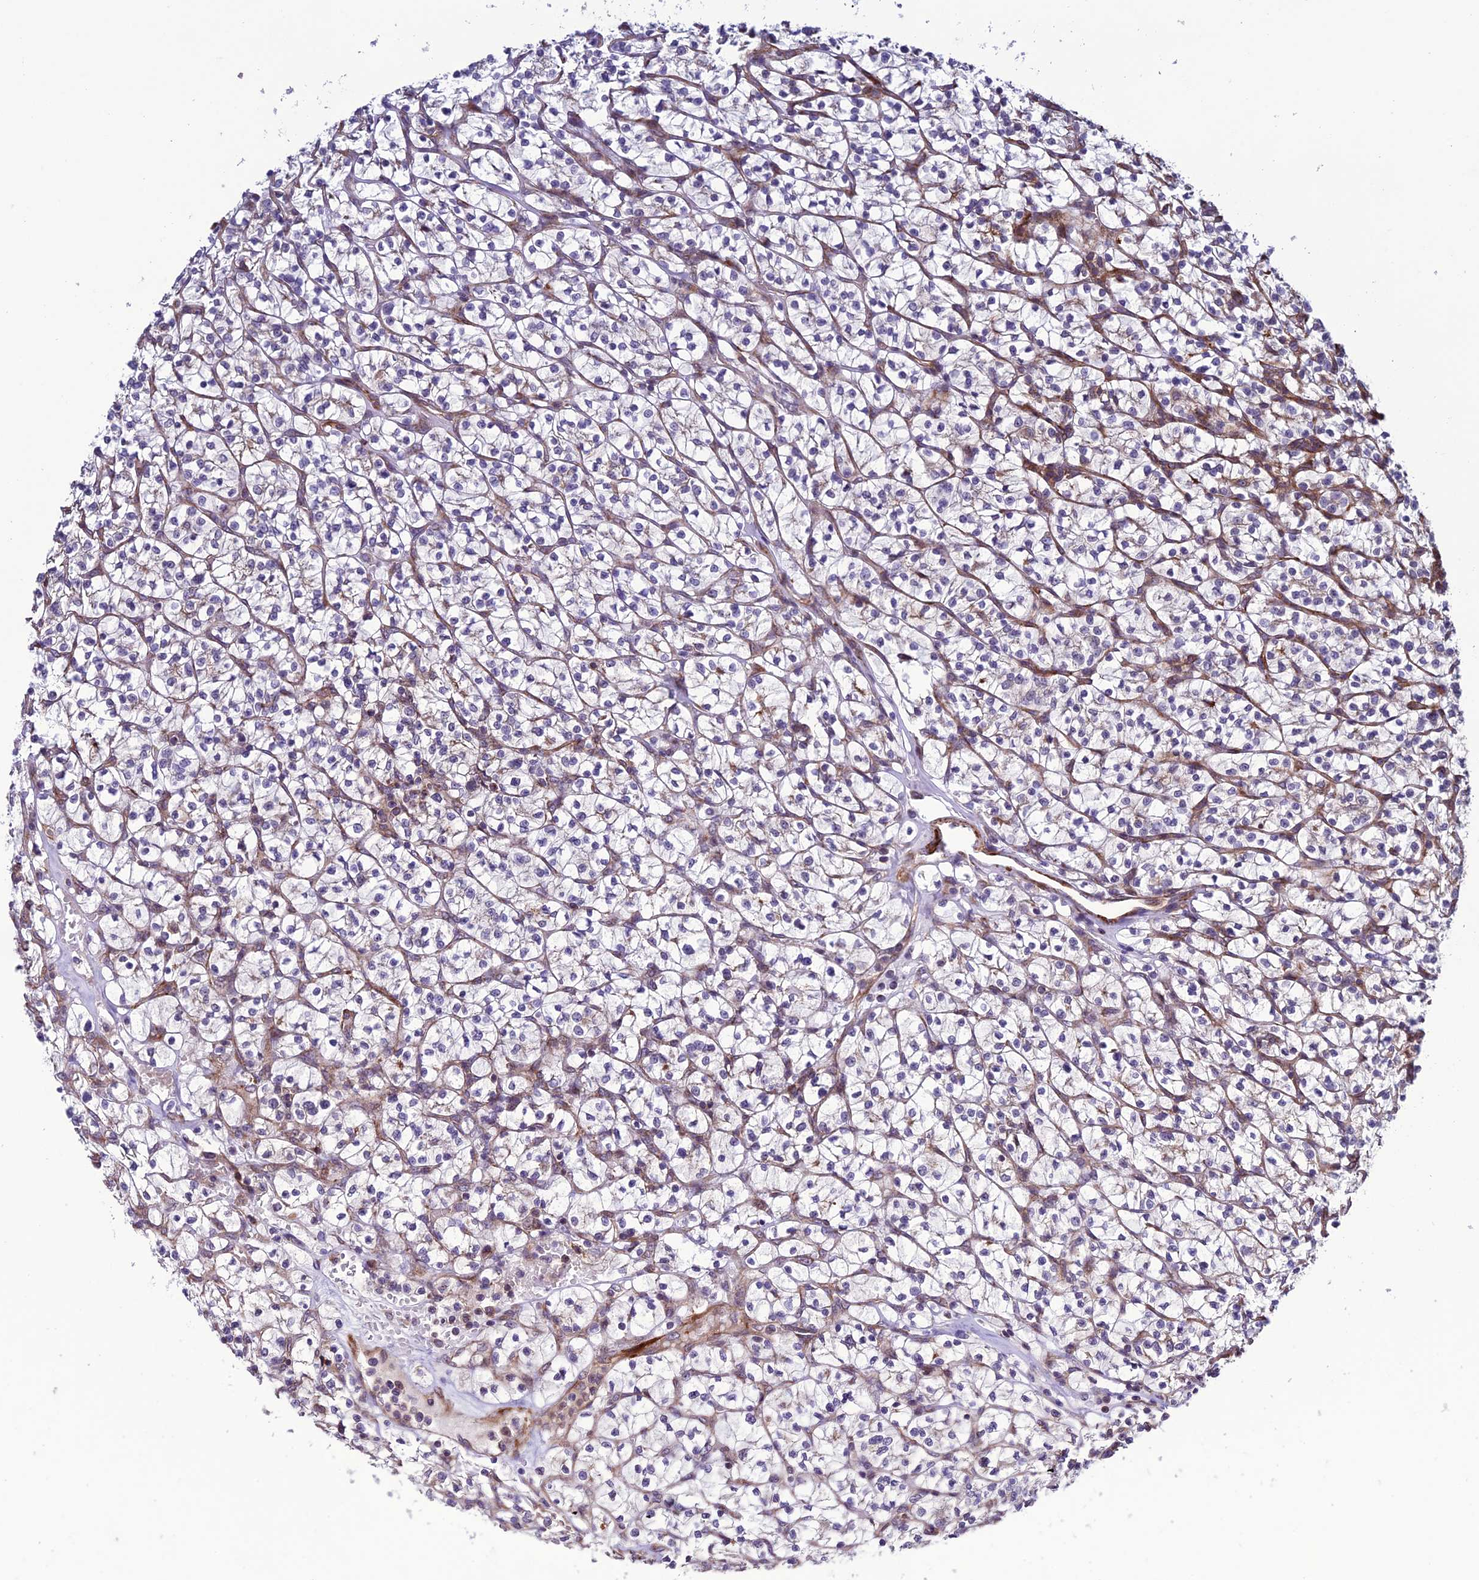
{"staining": {"intensity": "negative", "quantity": "none", "location": "none"}, "tissue": "renal cancer", "cell_type": "Tumor cells", "image_type": "cancer", "snomed": [{"axis": "morphology", "description": "Adenocarcinoma, NOS"}, {"axis": "topography", "description": "Kidney"}], "caption": "A high-resolution photomicrograph shows IHC staining of adenocarcinoma (renal), which exhibits no significant expression in tumor cells.", "gene": "TNIP3", "patient": {"sex": "female", "age": 64}}